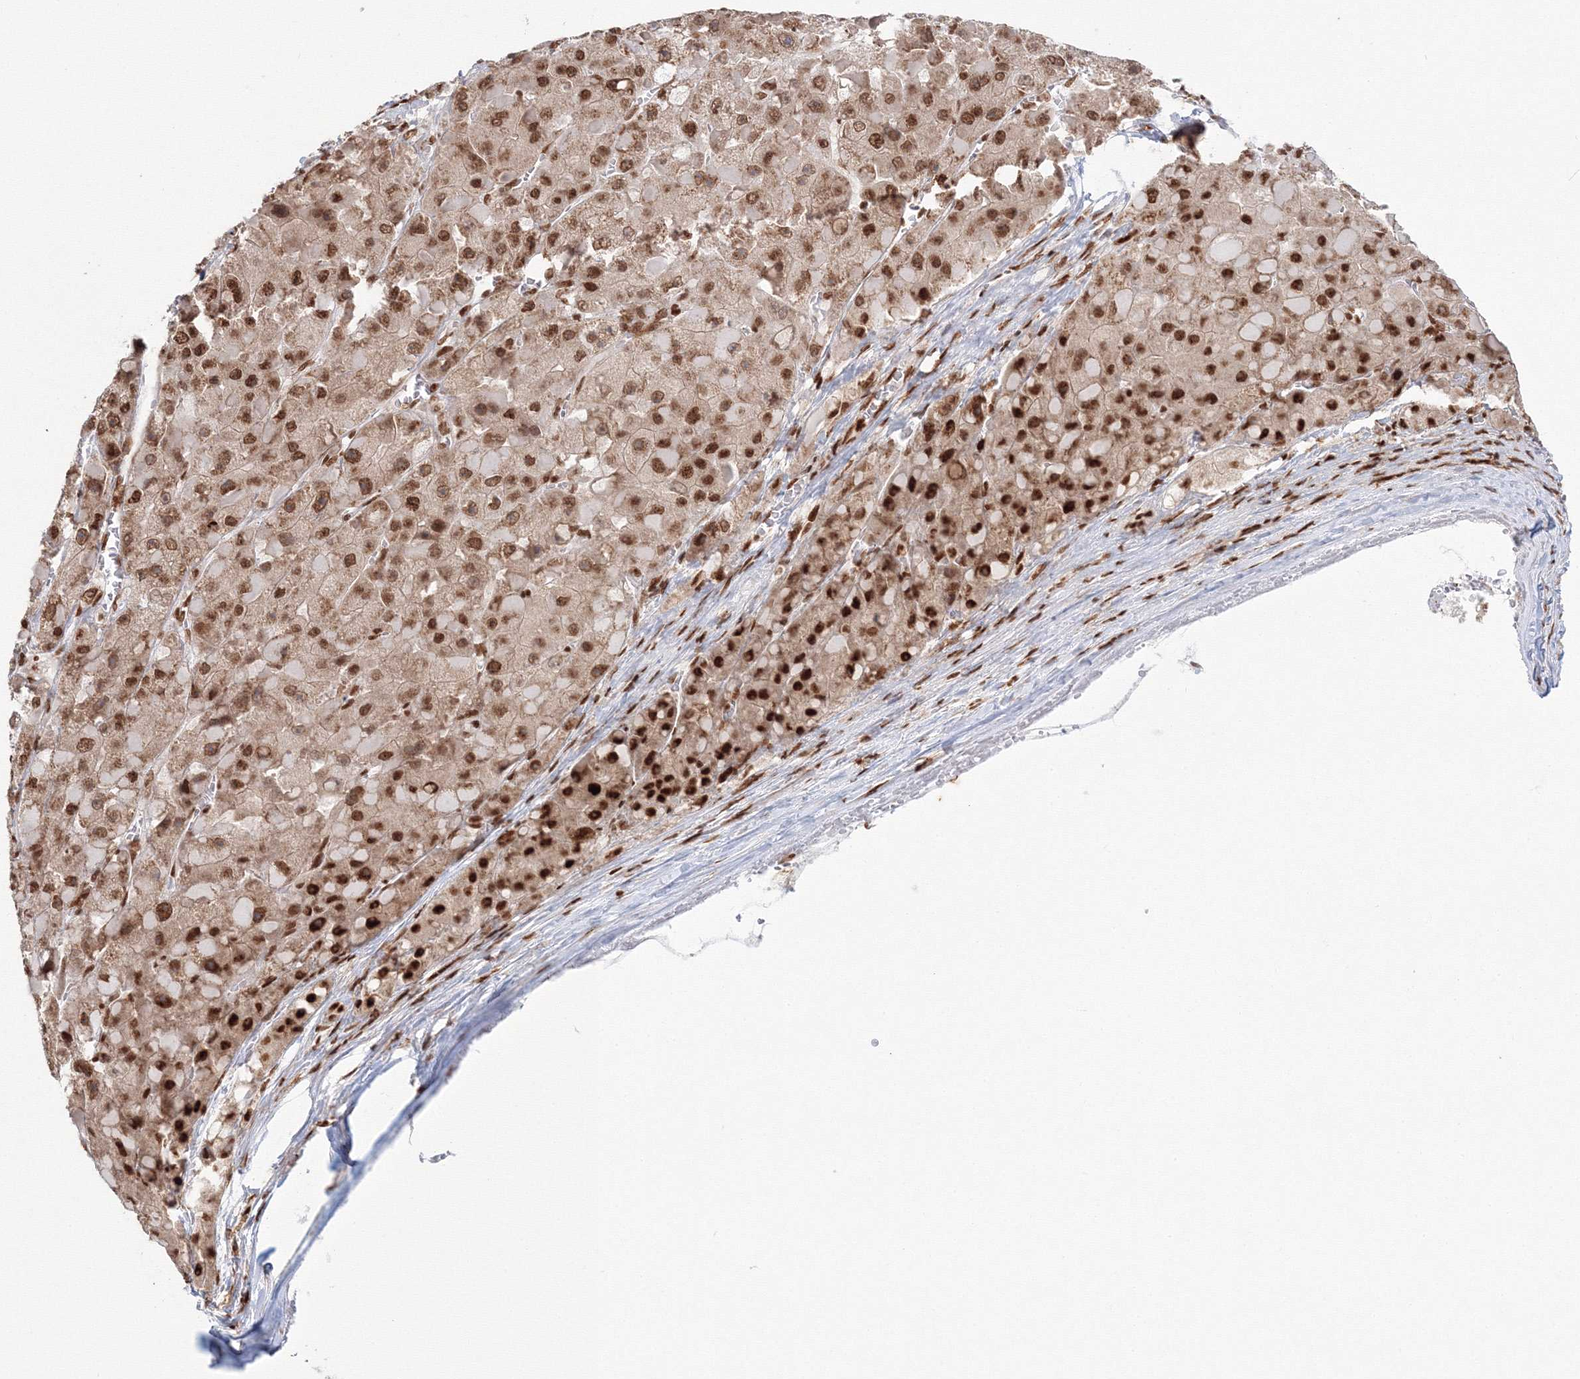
{"staining": {"intensity": "moderate", "quantity": ">75%", "location": "nuclear"}, "tissue": "liver cancer", "cell_type": "Tumor cells", "image_type": "cancer", "snomed": [{"axis": "morphology", "description": "Carcinoma, Hepatocellular, NOS"}, {"axis": "topography", "description": "Liver"}], "caption": "Immunohistochemical staining of hepatocellular carcinoma (liver) reveals medium levels of moderate nuclear staining in about >75% of tumor cells. The staining was performed using DAB to visualize the protein expression in brown, while the nuclei were stained in blue with hematoxylin (Magnification: 20x).", "gene": "KIF20A", "patient": {"sex": "female", "age": 73}}